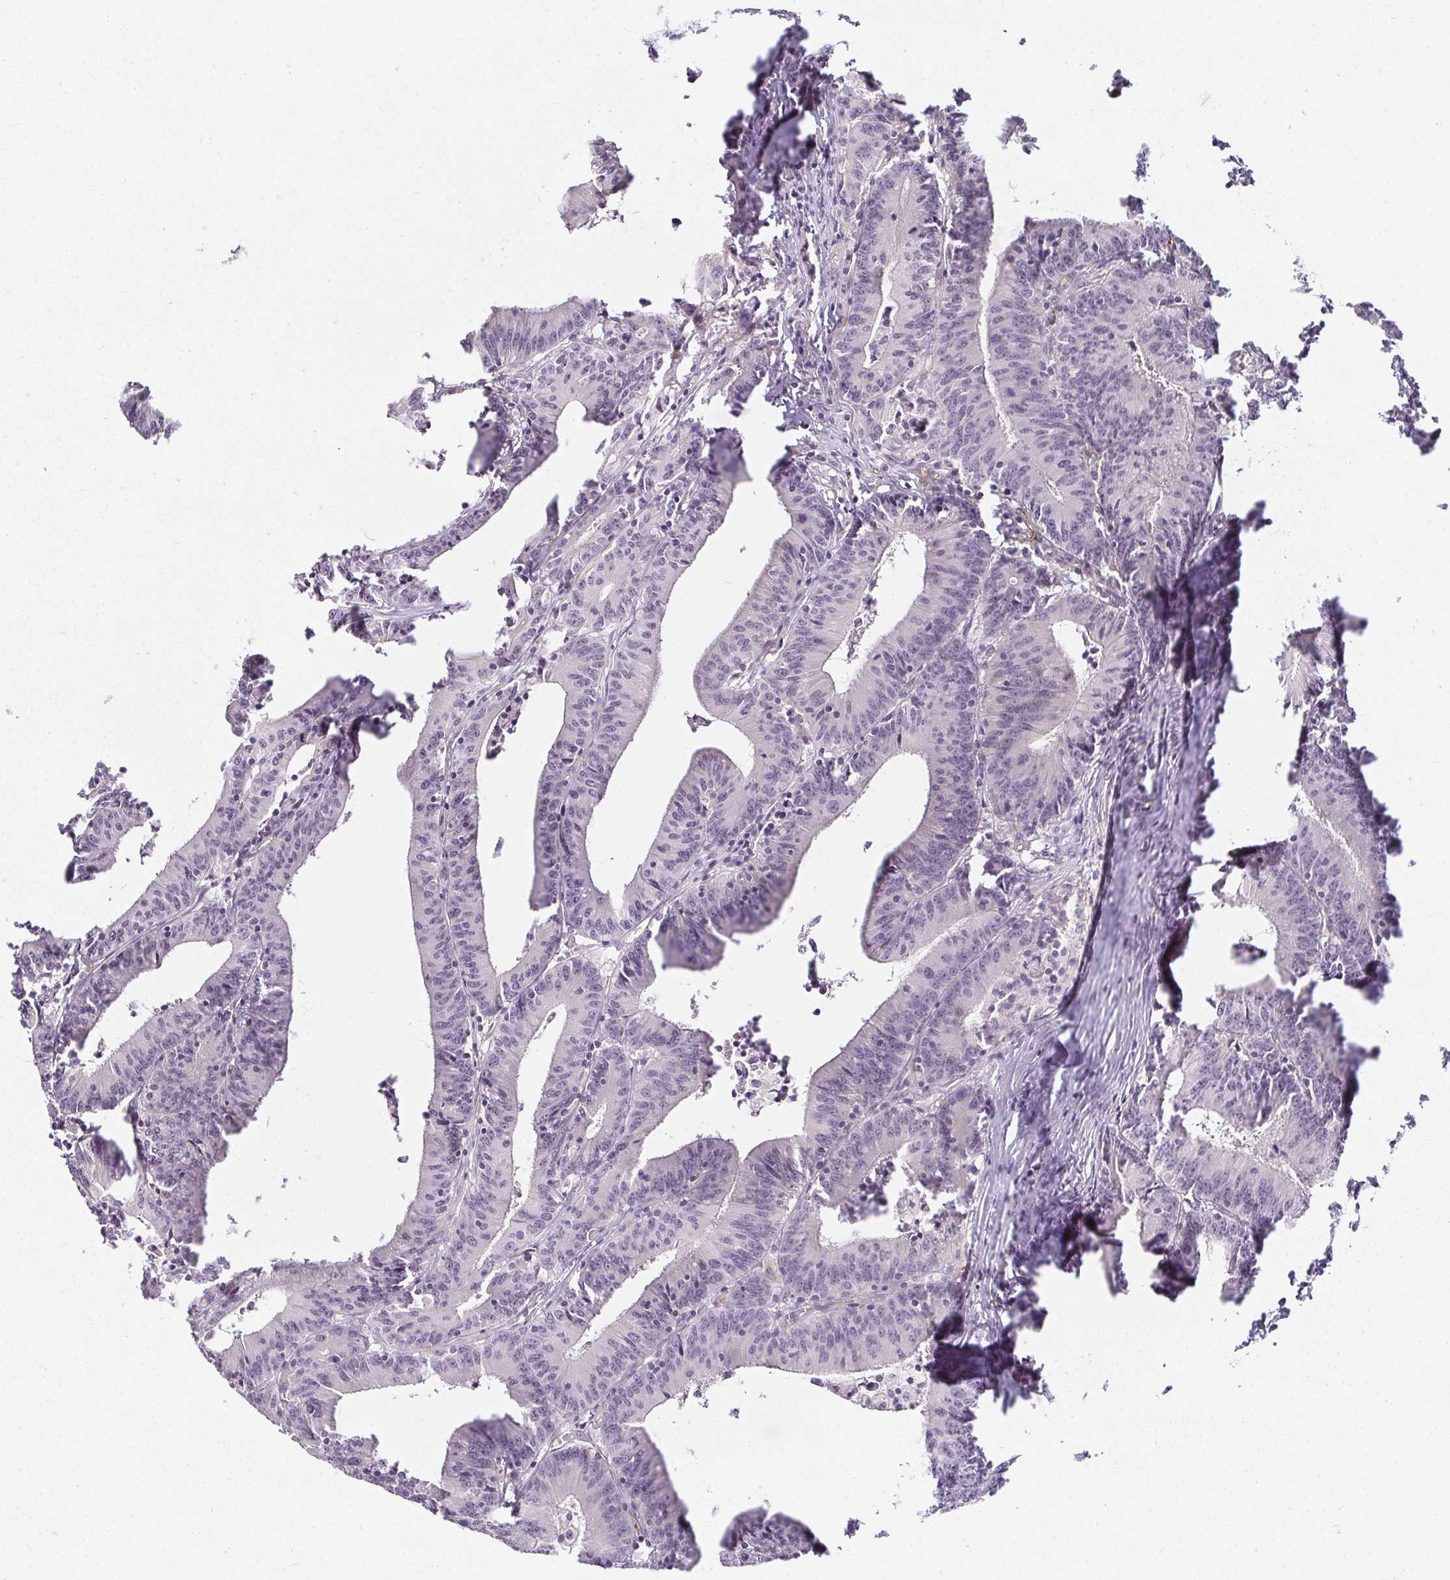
{"staining": {"intensity": "negative", "quantity": "none", "location": "none"}, "tissue": "colorectal cancer", "cell_type": "Tumor cells", "image_type": "cancer", "snomed": [{"axis": "morphology", "description": "Adenocarcinoma, NOS"}, {"axis": "topography", "description": "Colon"}], "caption": "DAB immunohistochemical staining of colorectal cancer (adenocarcinoma) shows no significant positivity in tumor cells. (DAB (3,3'-diaminobenzidine) IHC, high magnification).", "gene": "ACAN", "patient": {"sex": "female", "age": 78}}